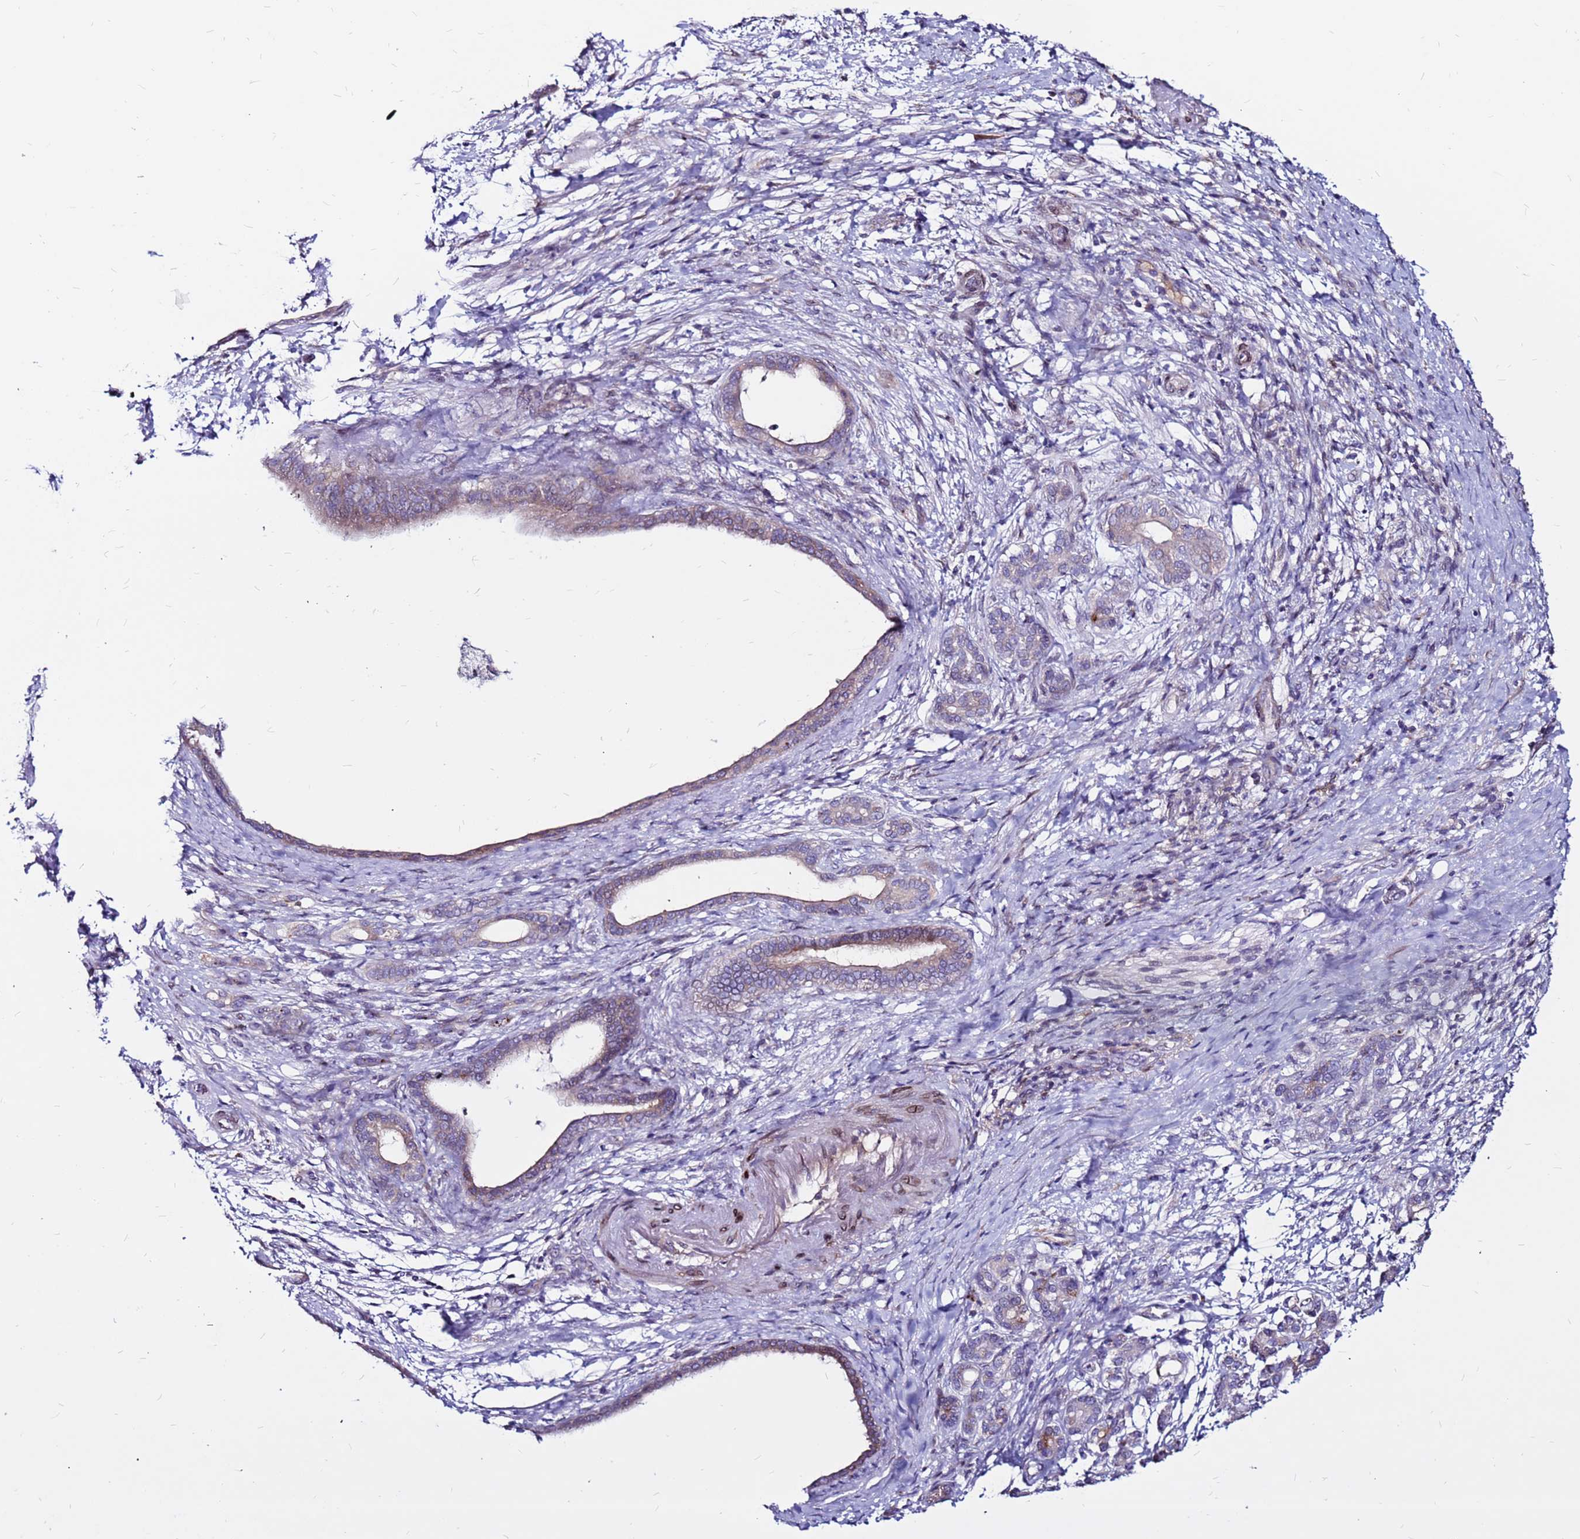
{"staining": {"intensity": "weak", "quantity": "25%-75%", "location": "cytoplasmic/membranous"}, "tissue": "pancreatic cancer", "cell_type": "Tumor cells", "image_type": "cancer", "snomed": [{"axis": "morphology", "description": "Adenocarcinoma, NOS"}, {"axis": "topography", "description": "Pancreas"}], "caption": "A high-resolution histopathology image shows IHC staining of pancreatic cancer, which demonstrates weak cytoplasmic/membranous staining in approximately 25%-75% of tumor cells.", "gene": "CCDC71", "patient": {"sex": "female", "age": 55}}